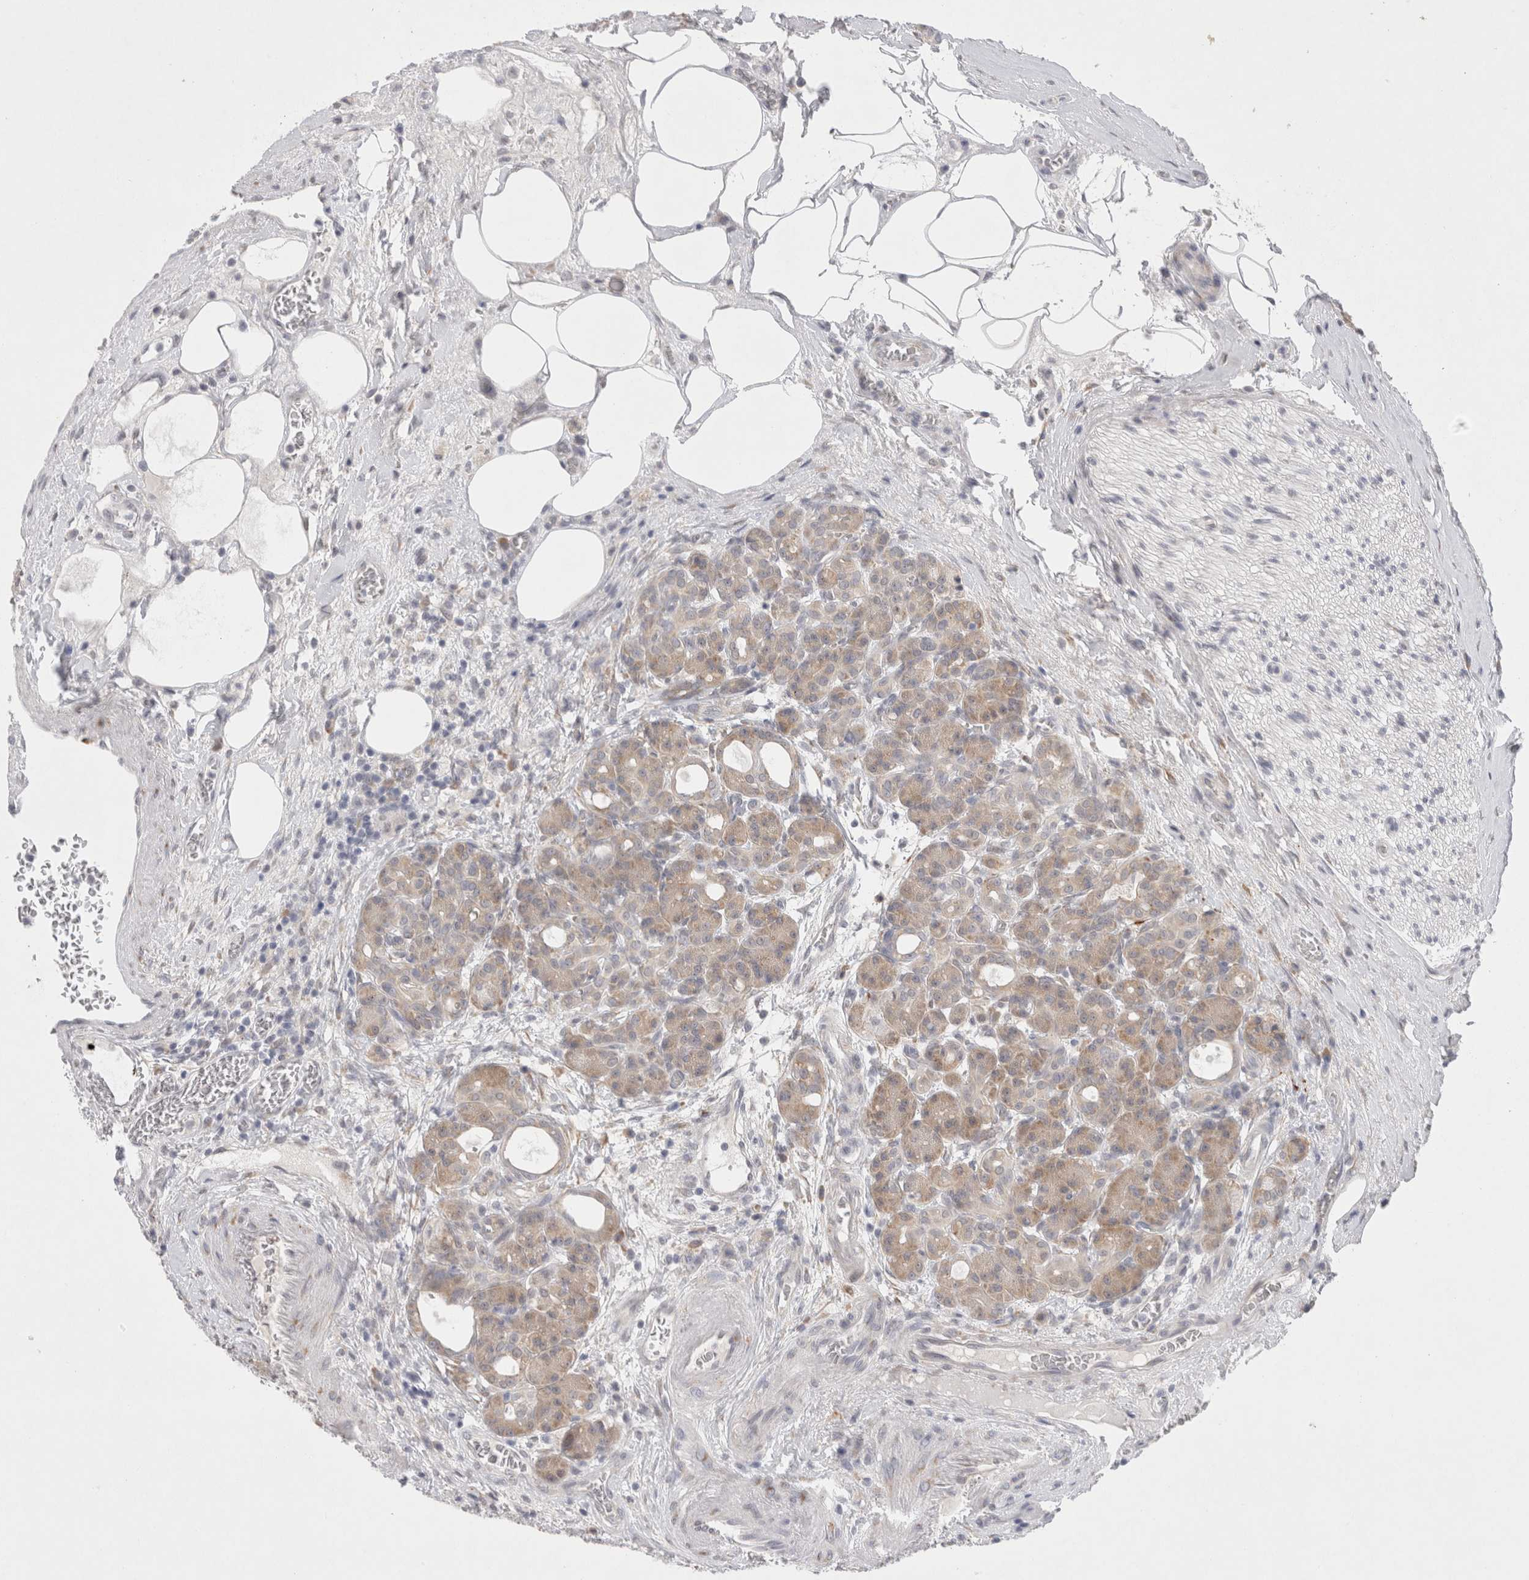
{"staining": {"intensity": "weak", "quantity": "25%-75%", "location": "cytoplasmic/membranous"}, "tissue": "pancreas", "cell_type": "Exocrine glandular cells", "image_type": "normal", "snomed": [{"axis": "morphology", "description": "Normal tissue, NOS"}, {"axis": "topography", "description": "Pancreas"}], "caption": "This image reveals IHC staining of unremarkable human pancreas, with low weak cytoplasmic/membranous expression in approximately 25%-75% of exocrine glandular cells.", "gene": "TRMT1L", "patient": {"sex": "male", "age": 63}}